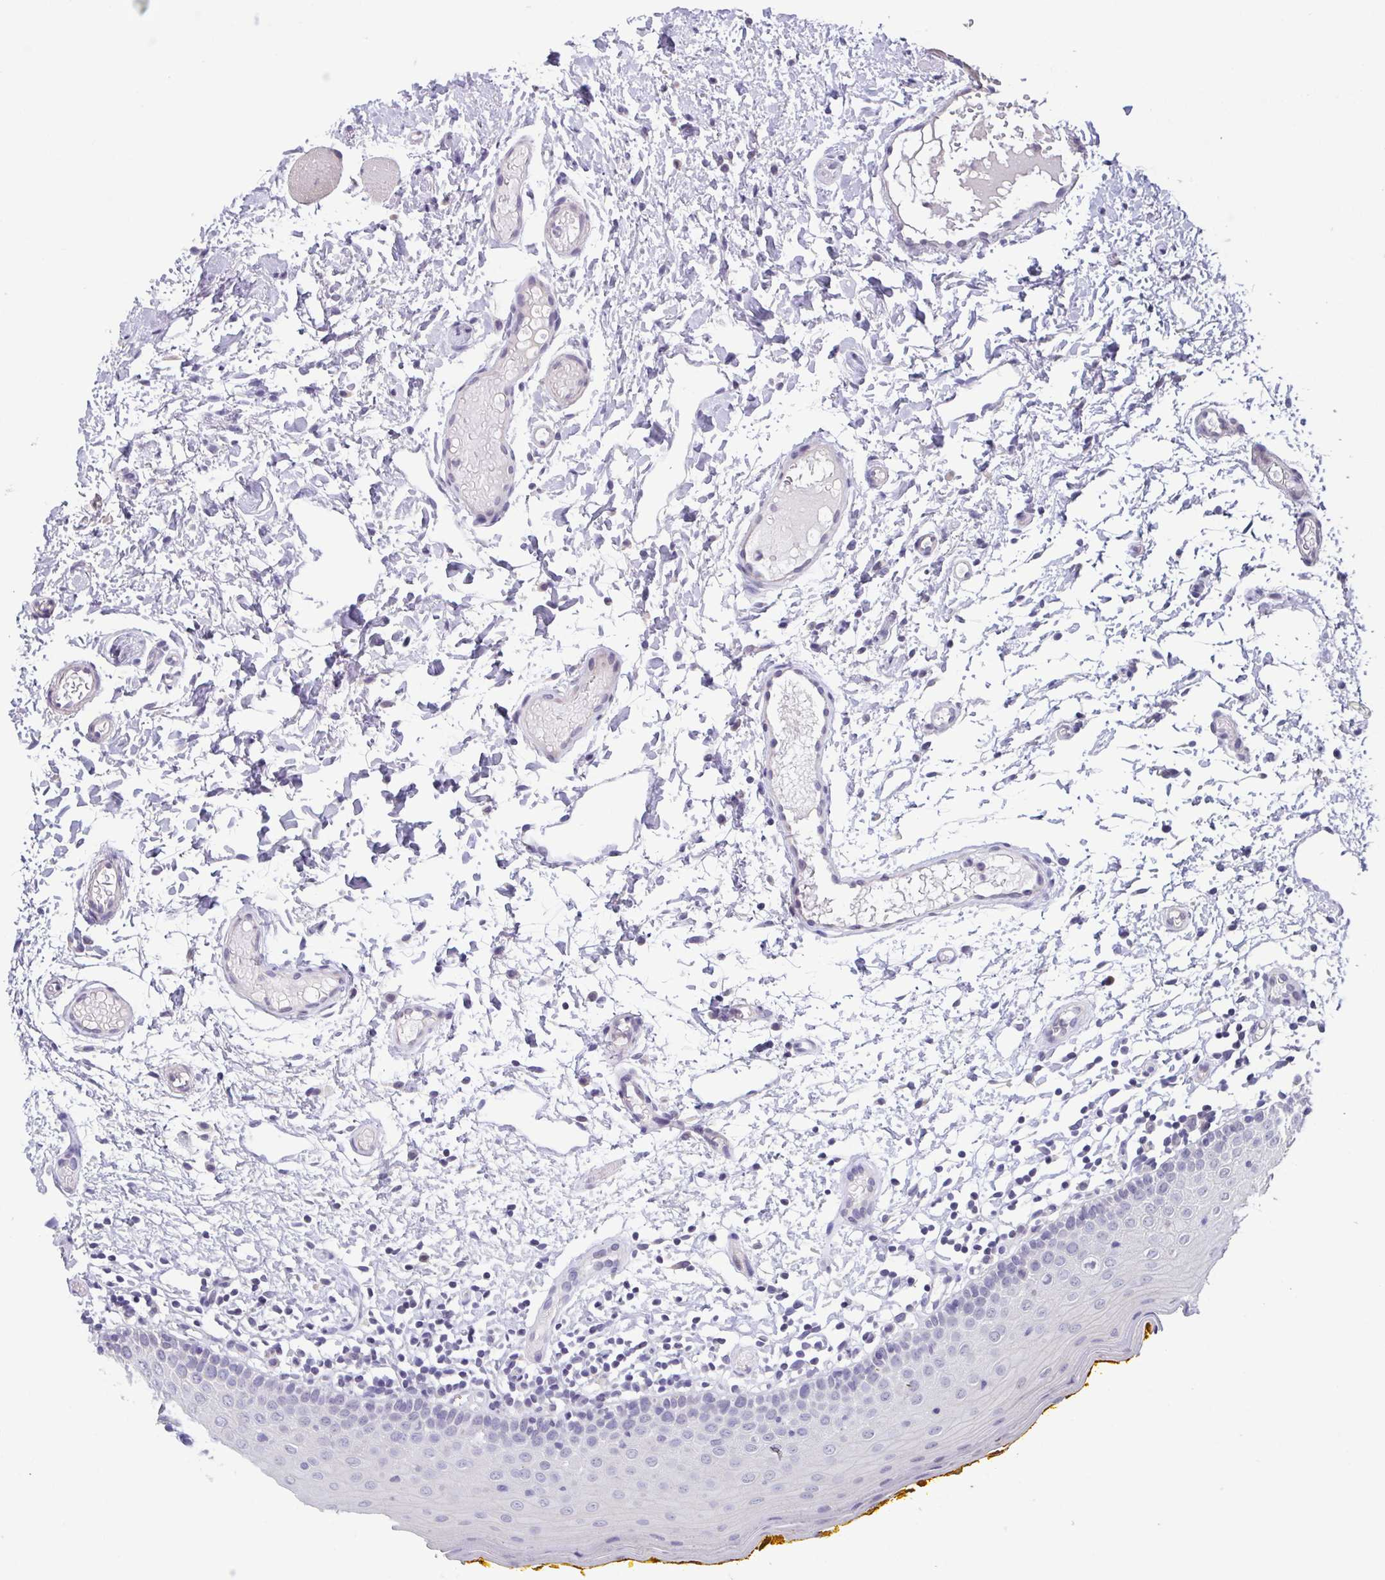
{"staining": {"intensity": "negative", "quantity": "none", "location": "none"}, "tissue": "oral mucosa", "cell_type": "Squamous epithelial cells", "image_type": "normal", "snomed": [{"axis": "morphology", "description": "Normal tissue, NOS"}, {"axis": "topography", "description": "Oral tissue"}, {"axis": "topography", "description": "Tounge, NOS"}], "caption": "Micrograph shows no significant protein positivity in squamous epithelial cells of normal oral mucosa. (DAB (3,3'-diaminobenzidine) IHC, high magnification).", "gene": "GHRL", "patient": {"sex": "female", "age": 58}}